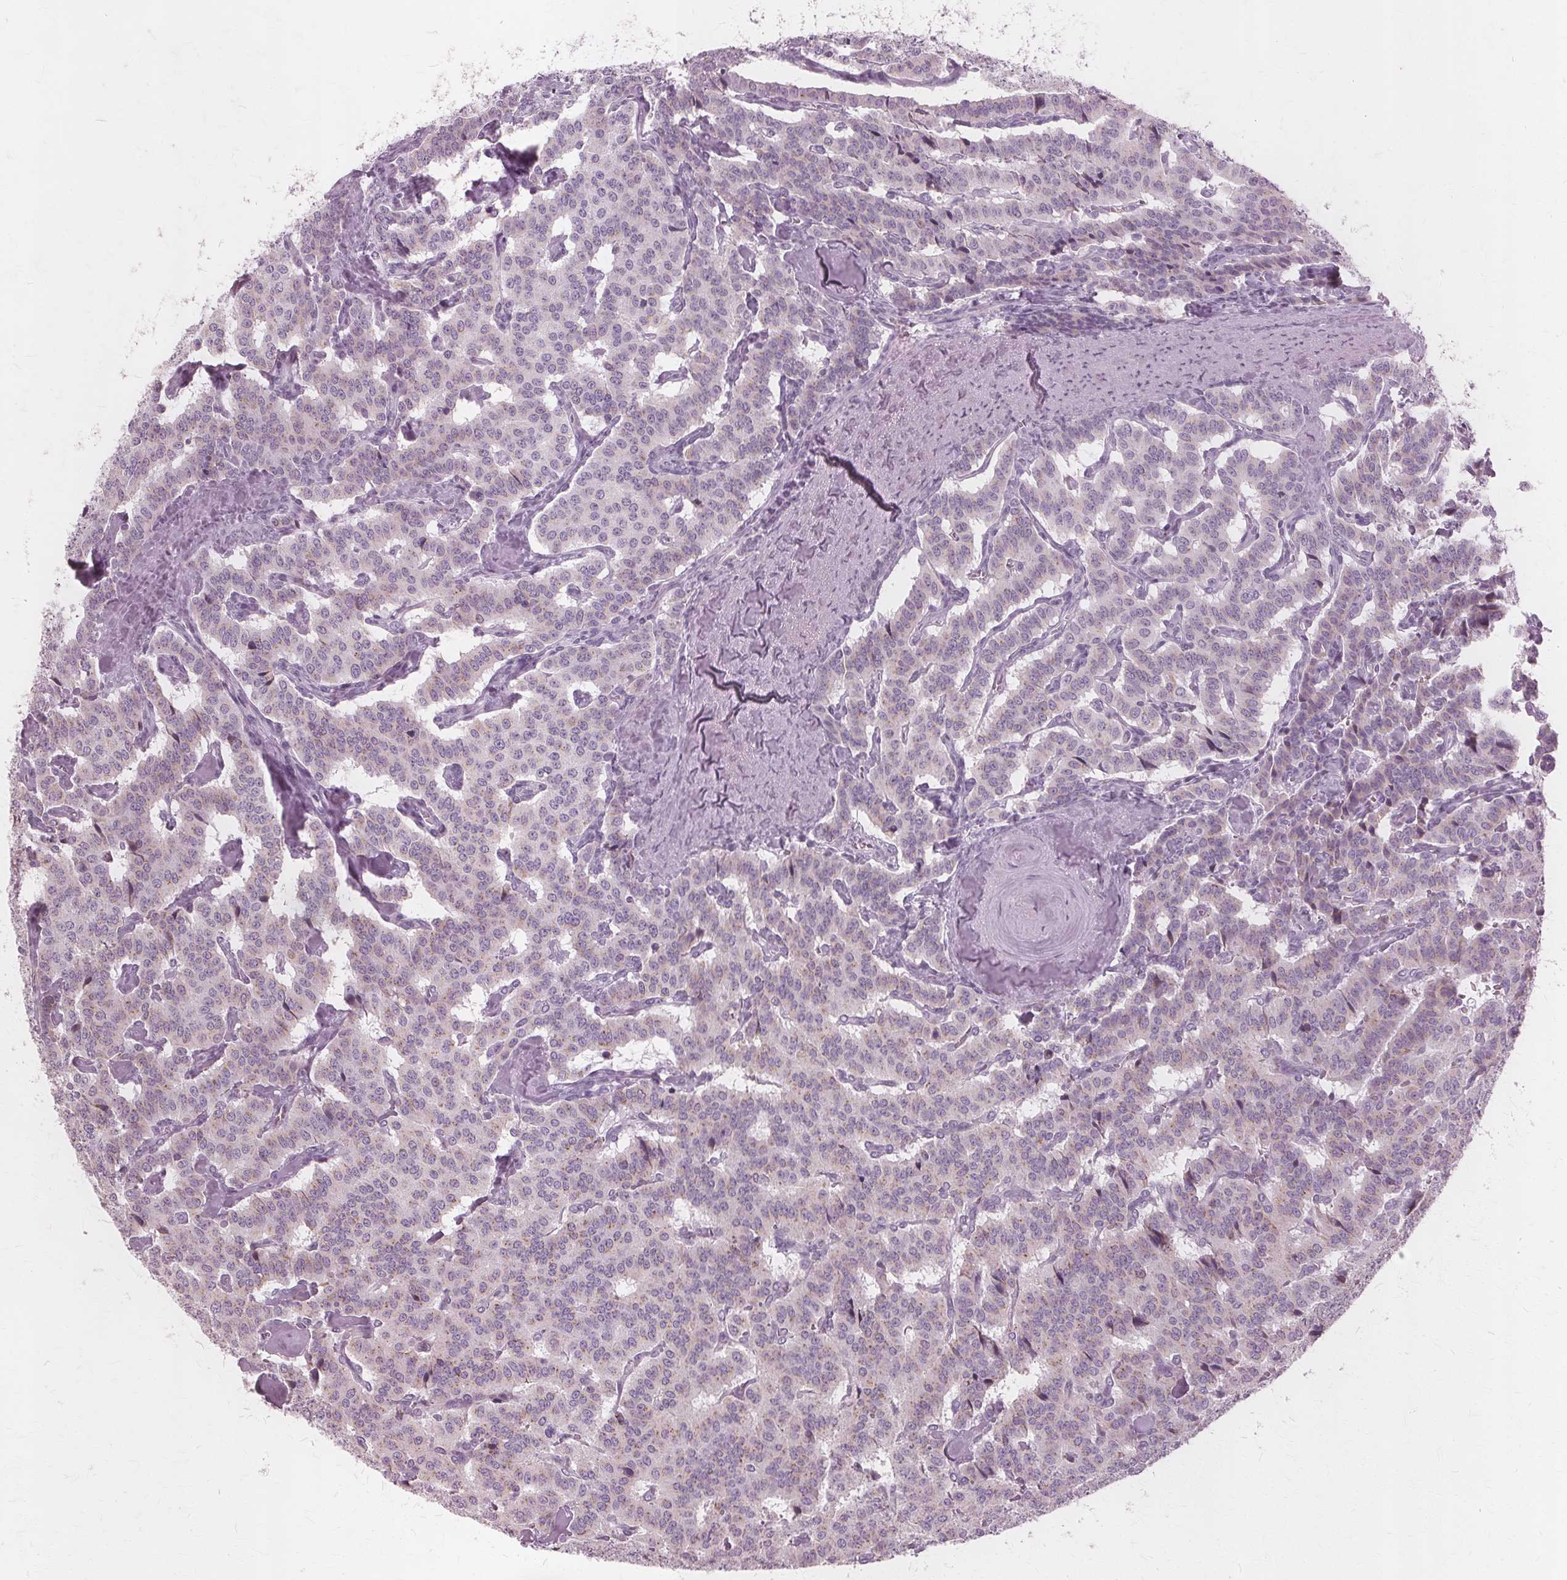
{"staining": {"intensity": "weak", "quantity": "<25%", "location": "cytoplasmic/membranous"}, "tissue": "carcinoid", "cell_type": "Tumor cells", "image_type": "cancer", "snomed": [{"axis": "morphology", "description": "Carcinoid, malignant, NOS"}, {"axis": "topography", "description": "Lung"}], "caption": "Tumor cells are negative for brown protein staining in carcinoid.", "gene": "DNASE2", "patient": {"sex": "female", "age": 46}}